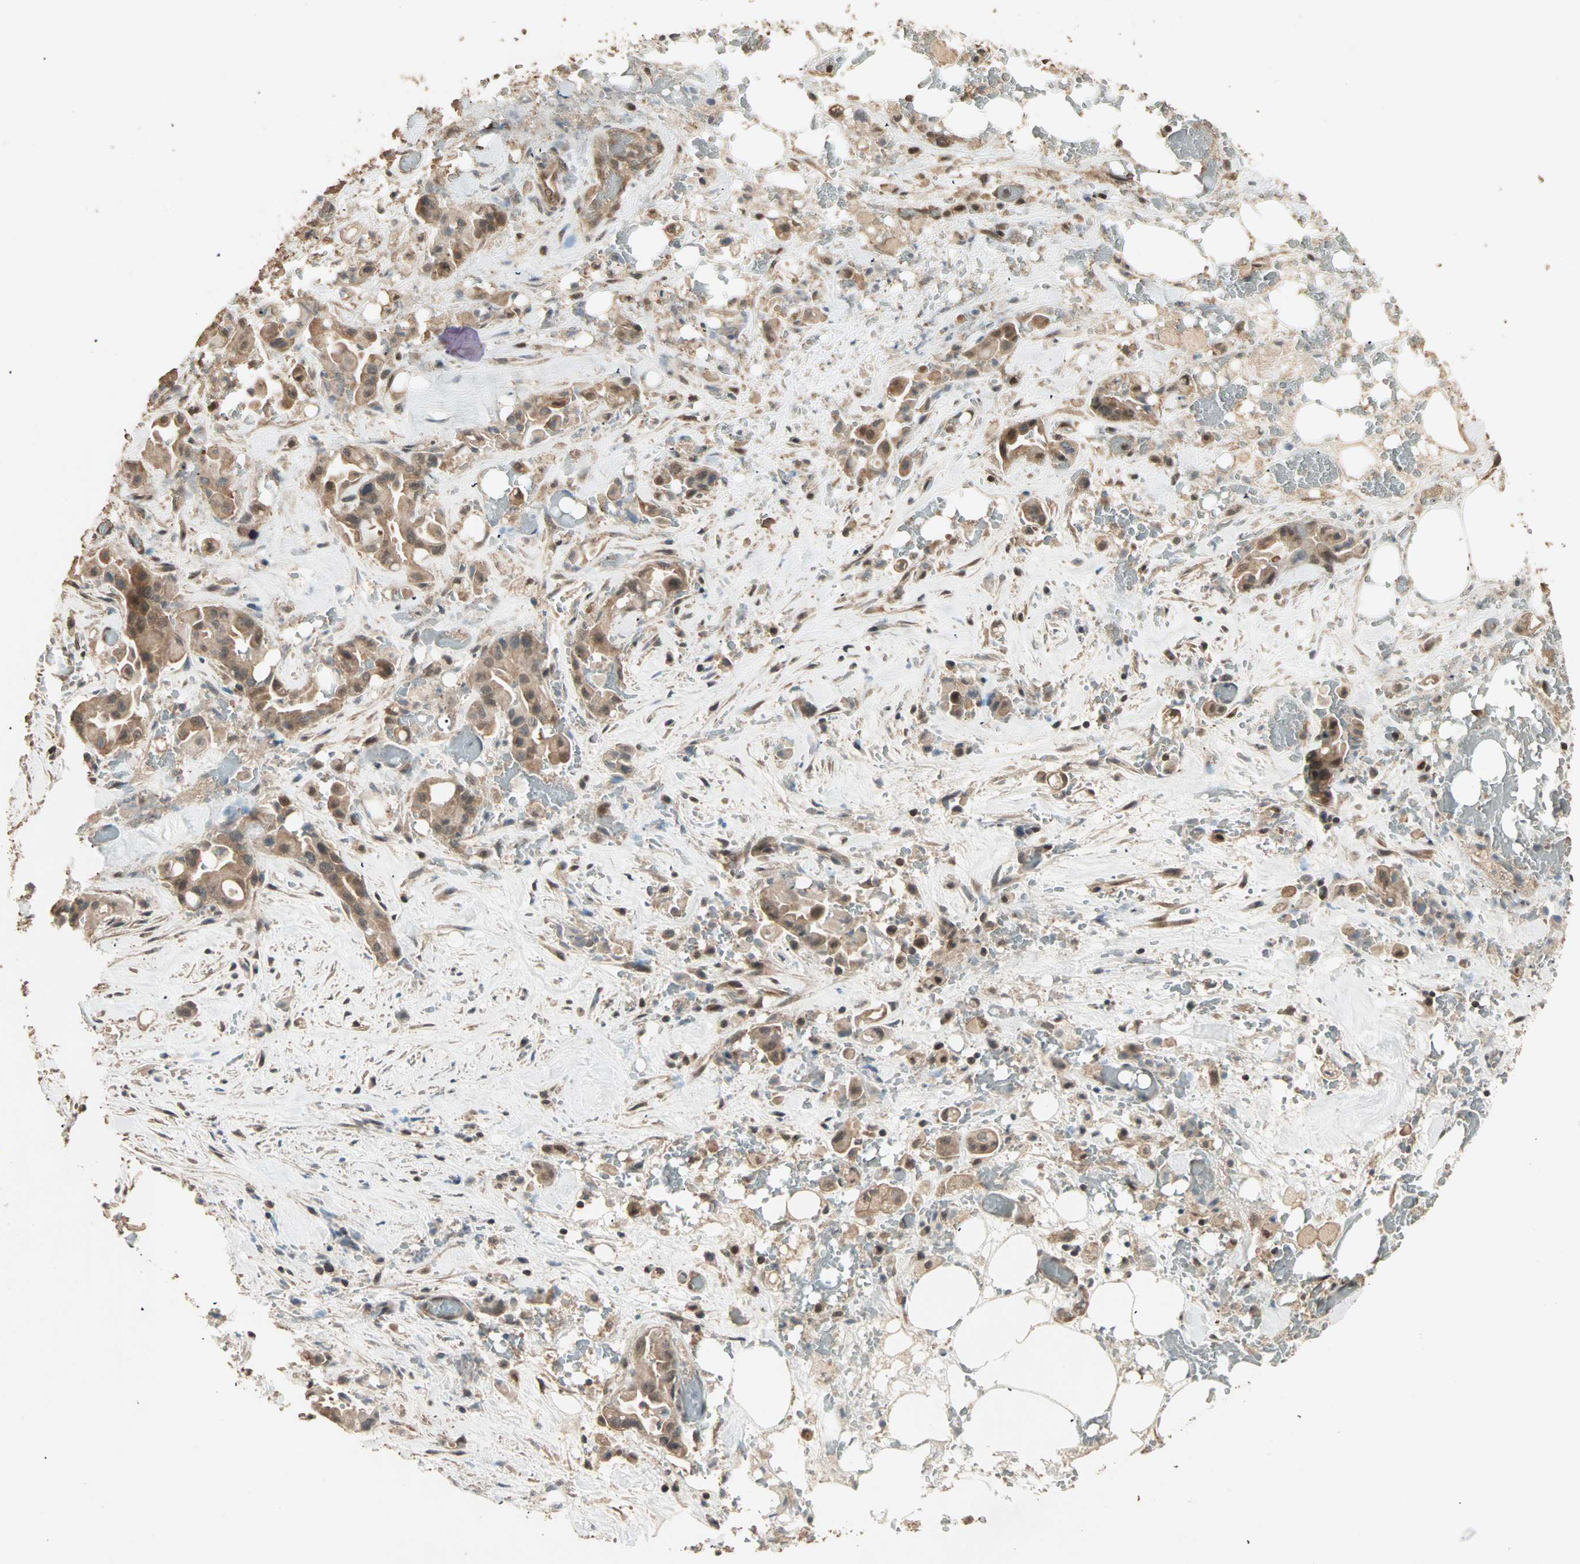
{"staining": {"intensity": "moderate", "quantity": ">75%", "location": "cytoplasmic/membranous,nuclear"}, "tissue": "liver cancer", "cell_type": "Tumor cells", "image_type": "cancer", "snomed": [{"axis": "morphology", "description": "Cholangiocarcinoma"}, {"axis": "topography", "description": "Liver"}], "caption": "An image of liver cholangiocarcinoma stained for a protein shows moderate cytoplasmic/membranous and nuclear brown staining in tumor cells.", "gene": "ZBTB33", "patient": {"sex": "female", "age": 68}}